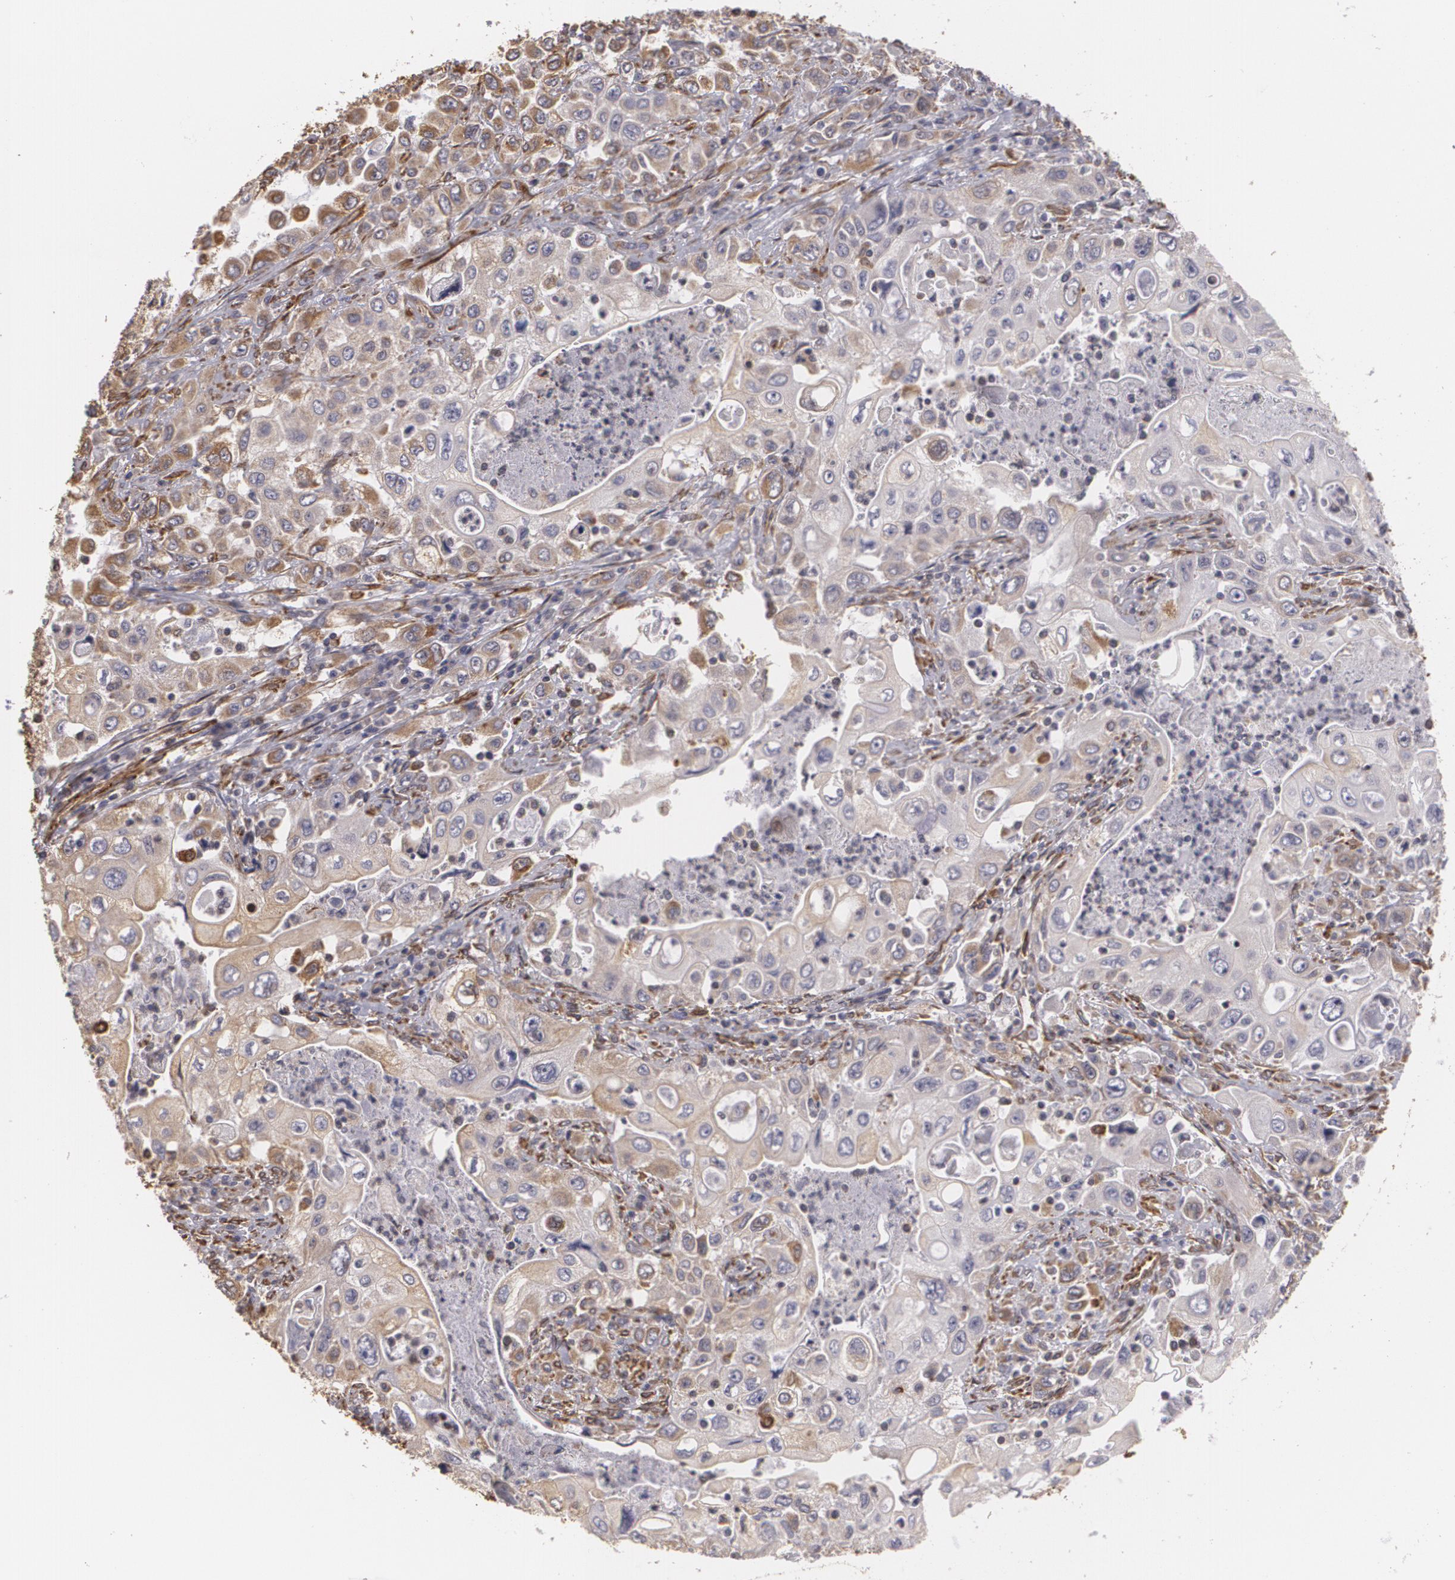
{"staining": {"intensity": "weak", "quantity": "25%-75%", "location": "cytoplasmic/membranous"}, "tissue": "pancreatic cancer", "cell_type": "Tumor cells", "image_type": "cancer", "snomed": [{"axis": "morphology", "description": "Adenocarcinoma, NOS"}, {"axis": "topography", "description": "Pancreas"}], "caption": "Protein expression by immunohistochemistry (IHC) exhibits weak cytoplasmic/membranous staining in about 25%-75% of tumor cells in adenocarcinoma (pancreatic). Ihc stains the protein in brown and the nuclei are stained blue.", "gene": "CYB5R3", "patient": {"sex": "male", "age": 70}}